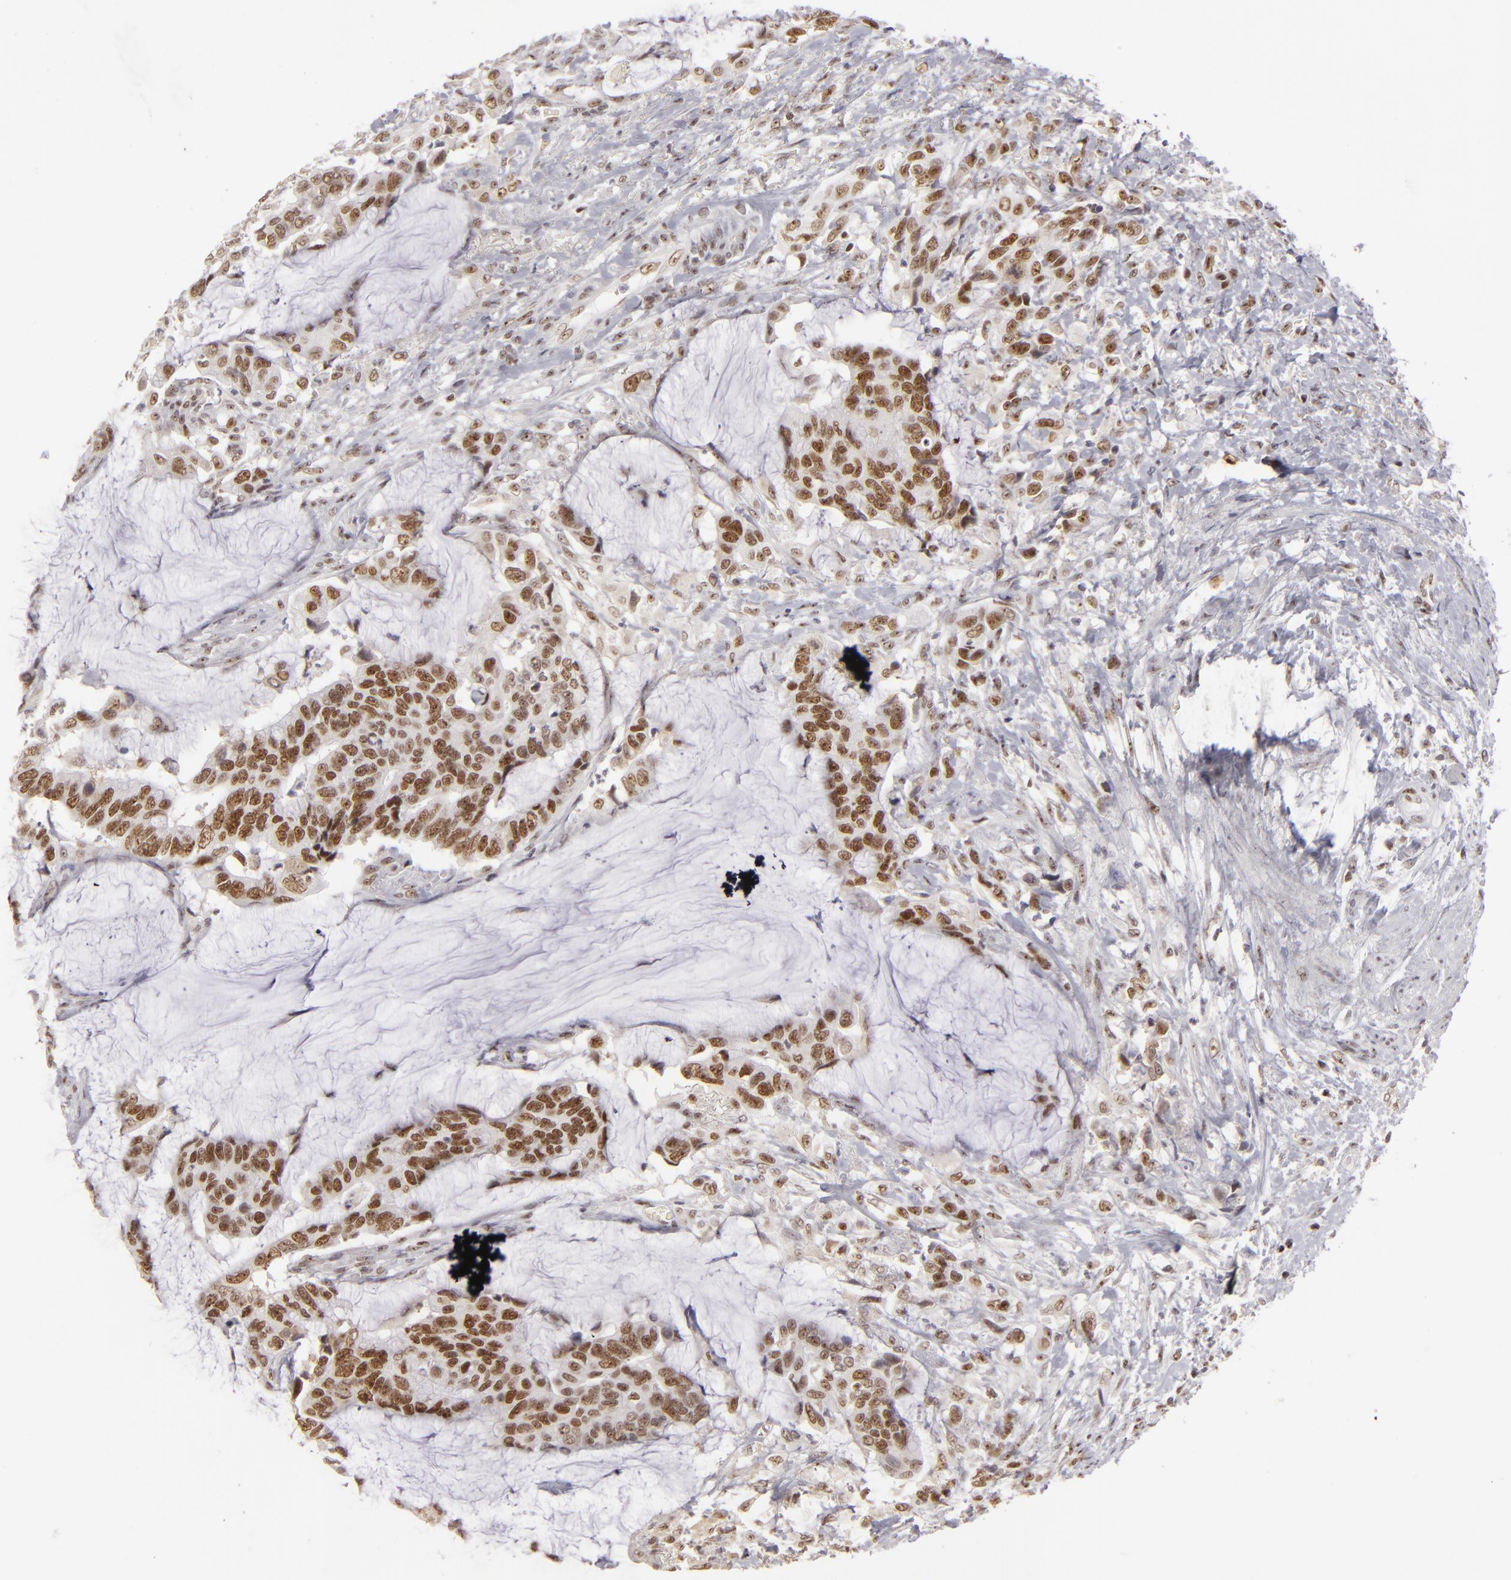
{"staining": {"intensity": "strong", "quantity": ">75%", "location": "nuclear"}, "tissue": "colorectal cancer", "cell_type": "Tumor cells", "image_type": "cancer", "snomed": [{"axis": "morphology", "description": "Adenocarcinoma, NOS"}, {"axis": "topography", "description": "Rectum"}], "caption": "Colorectal cancer was stained to show a protein in brown. There is high levels of strong nuclear expression in approximately >75% of tumor cells.", "gene": "DAXX", "patient": {"sex": "female", "age": 59}}